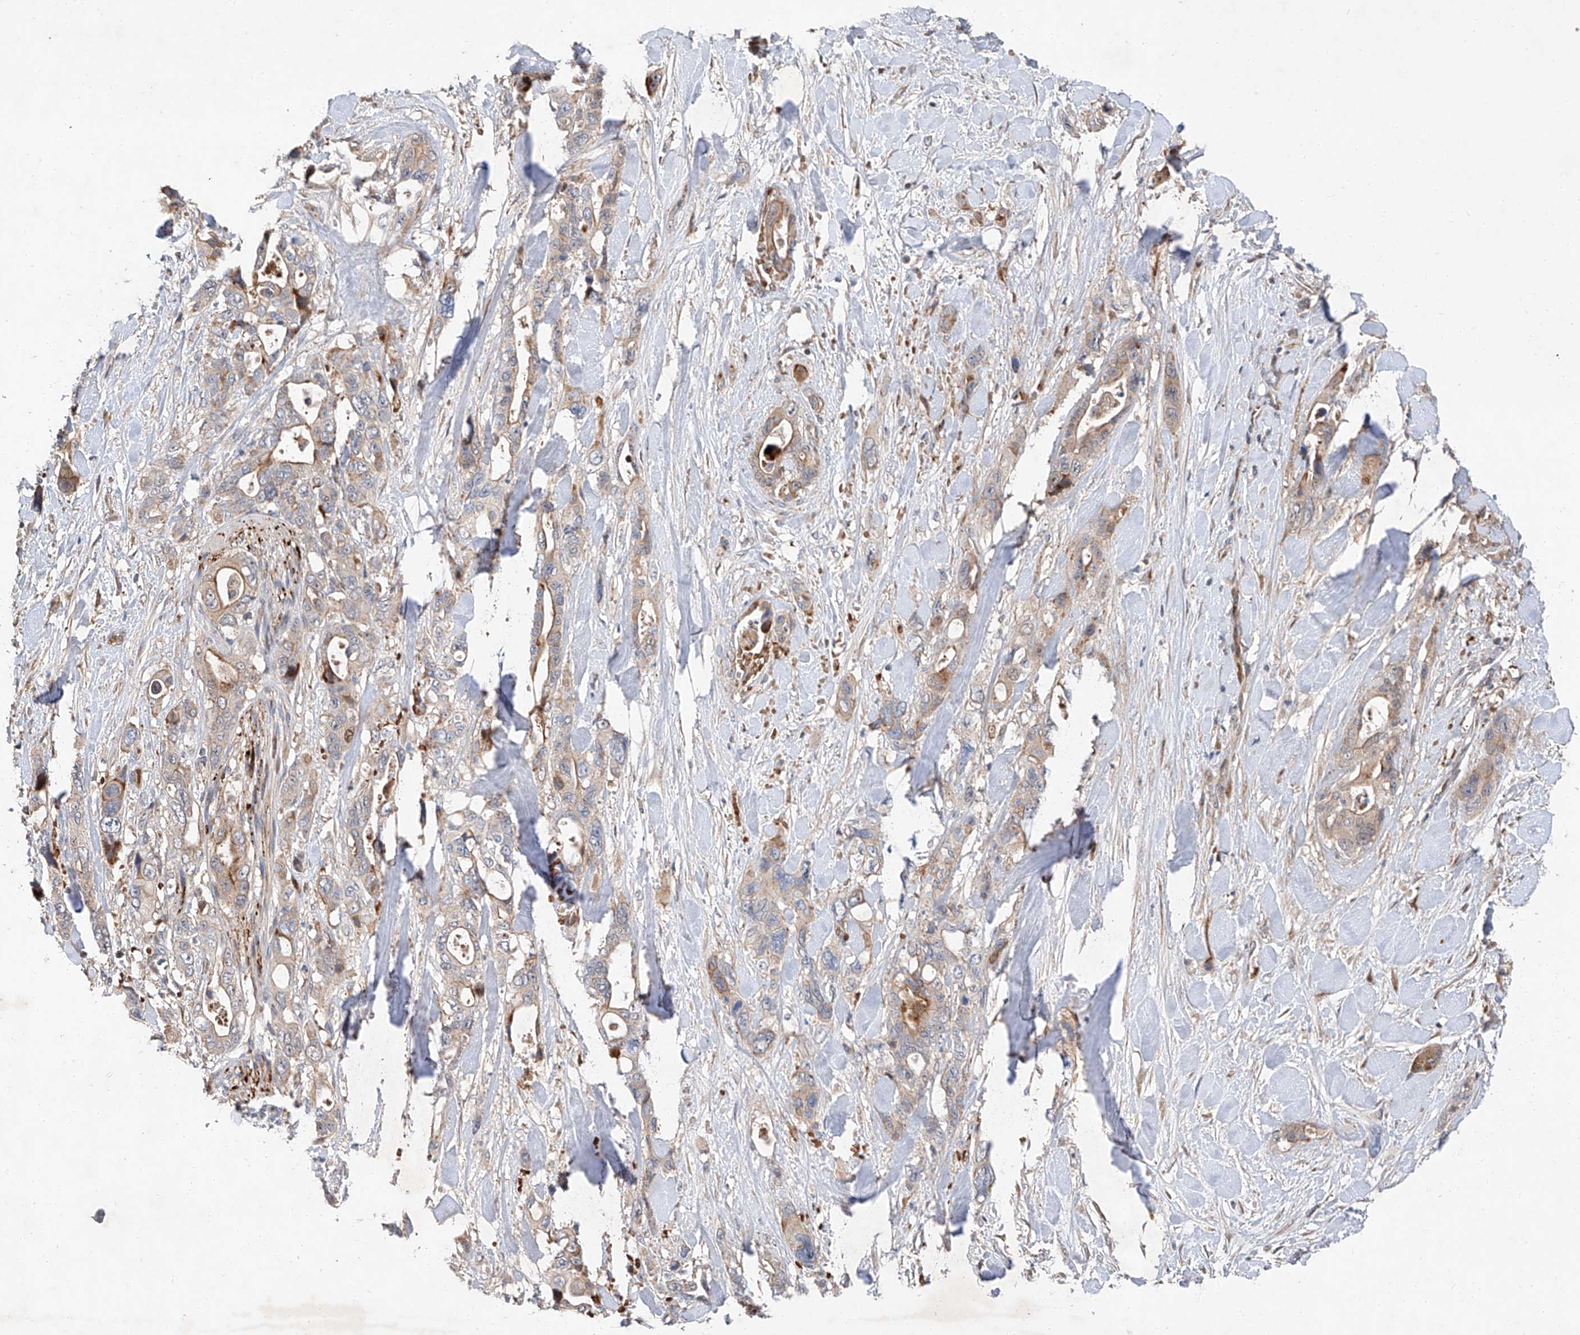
{"staining": {"intensity": "moderate", "quantity": "<25%", "location": "cytoplasmic/membranous"}, "tissue": "pancreatic cancer", "cell_type": "Tumor cells", "image_type": "cancer", "snomed": [{"axis": "morphology", "description": "Adenocarcinoma, NOS"}, {"axis": "topography", "description": "Pancreas"}], "caption": "IHC histopathology image of human pancreatic cancer stained for a protein (brown), which reveals low levels of moderate cytoplasmic/membranous expression in approximately <25% of tumor cells.", "gene": "USF3", "patient": {"sex": "male", "age": 46}}